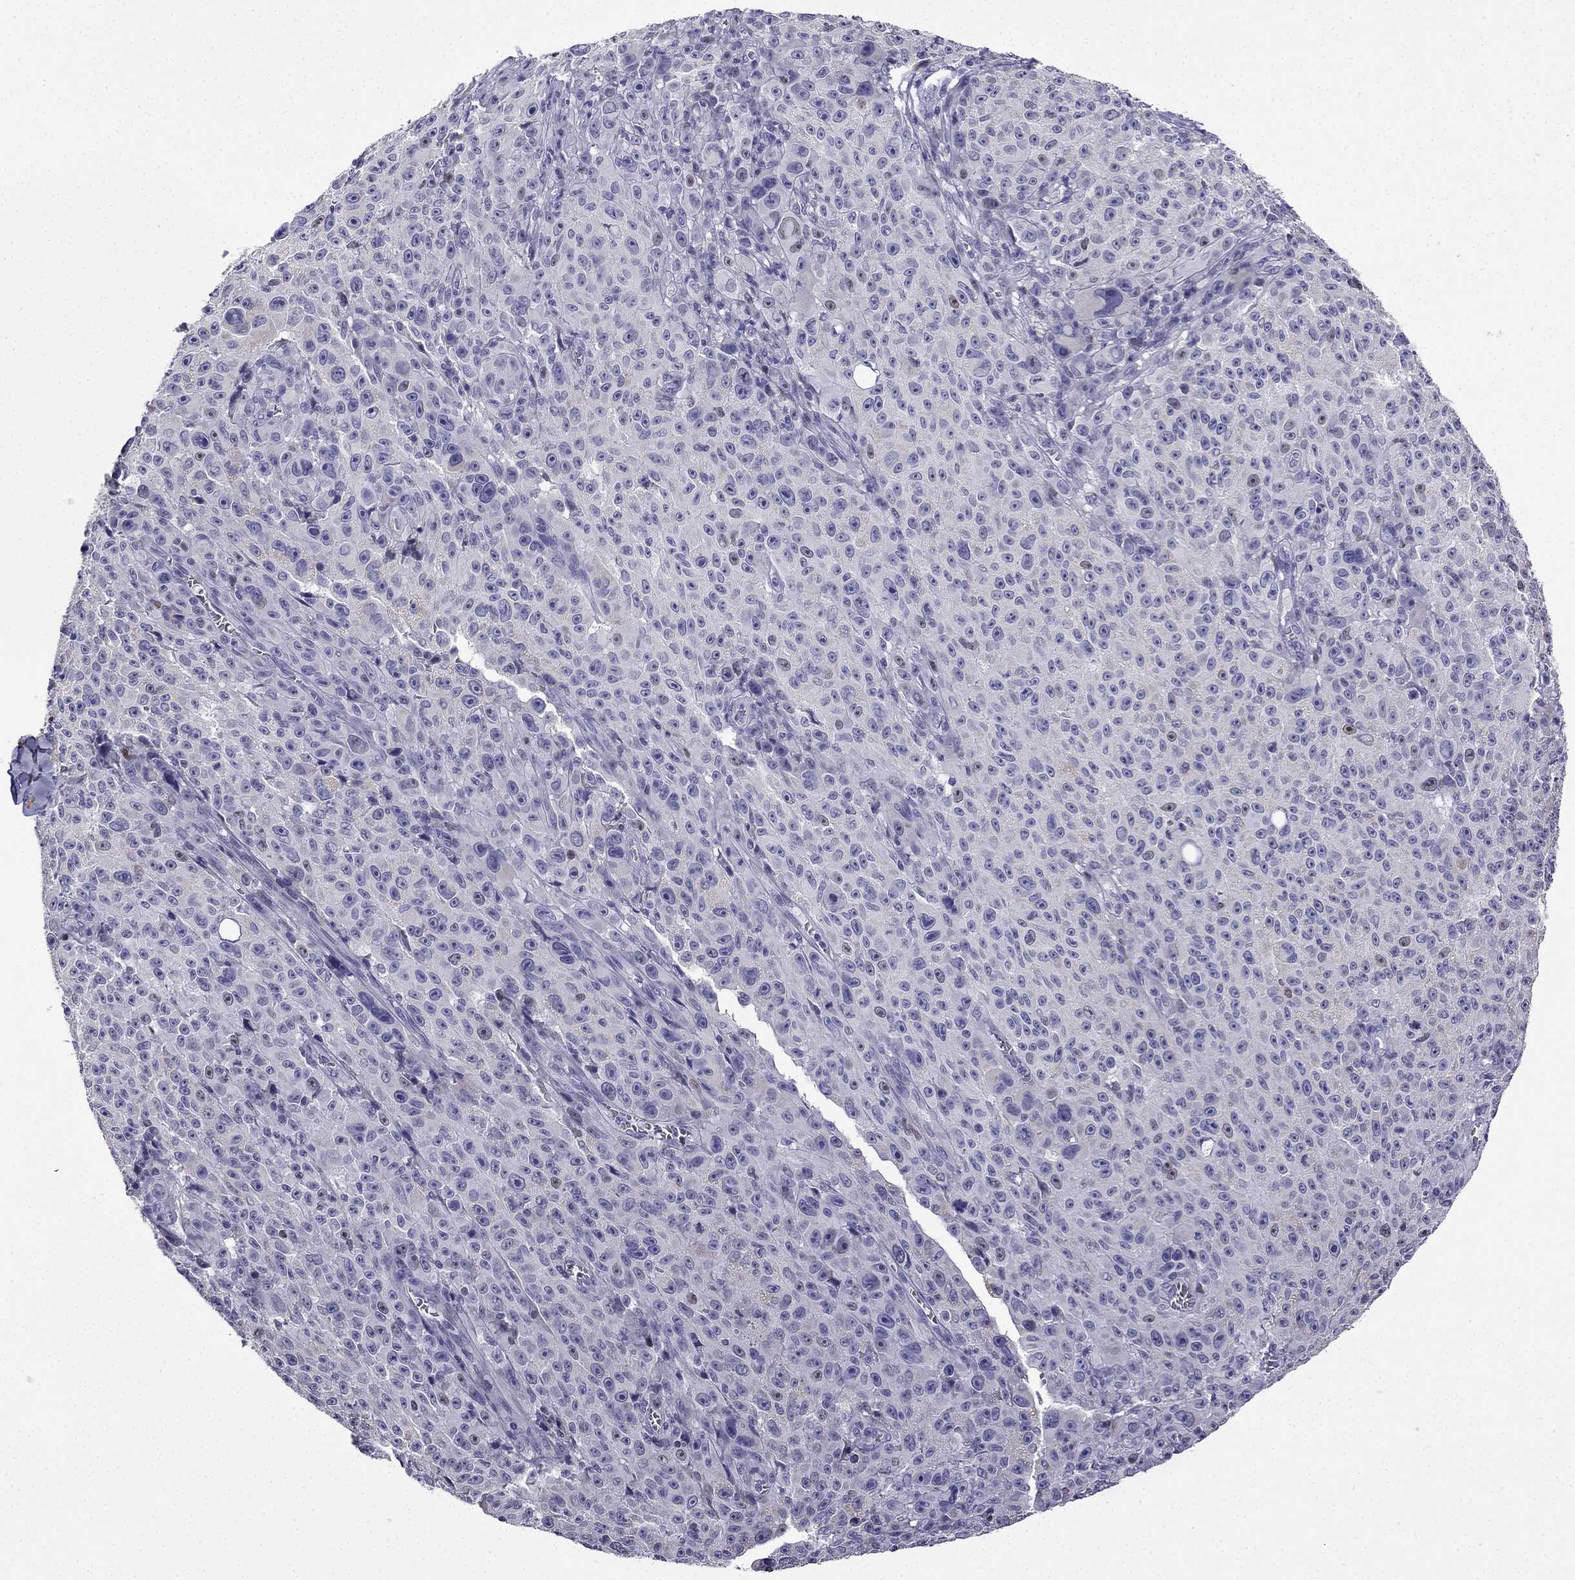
{"staining": {"intensity": "negative", "quantity": "none", "location": "none"}, "tissue": "melanoma", "cell_type": "Tumor cells", "image_type": "cancer", "snomed": [{"axis": "morphology", "description": "Malignant melanoma, NOS"}, {"axis": "topography", "description": "Skin"}], "caption": "The IHC image has no significant expression in tumor cells of melanoma tissue.", "gene": "UHRF1", "patient": {"sex": "female", "age": 82}}